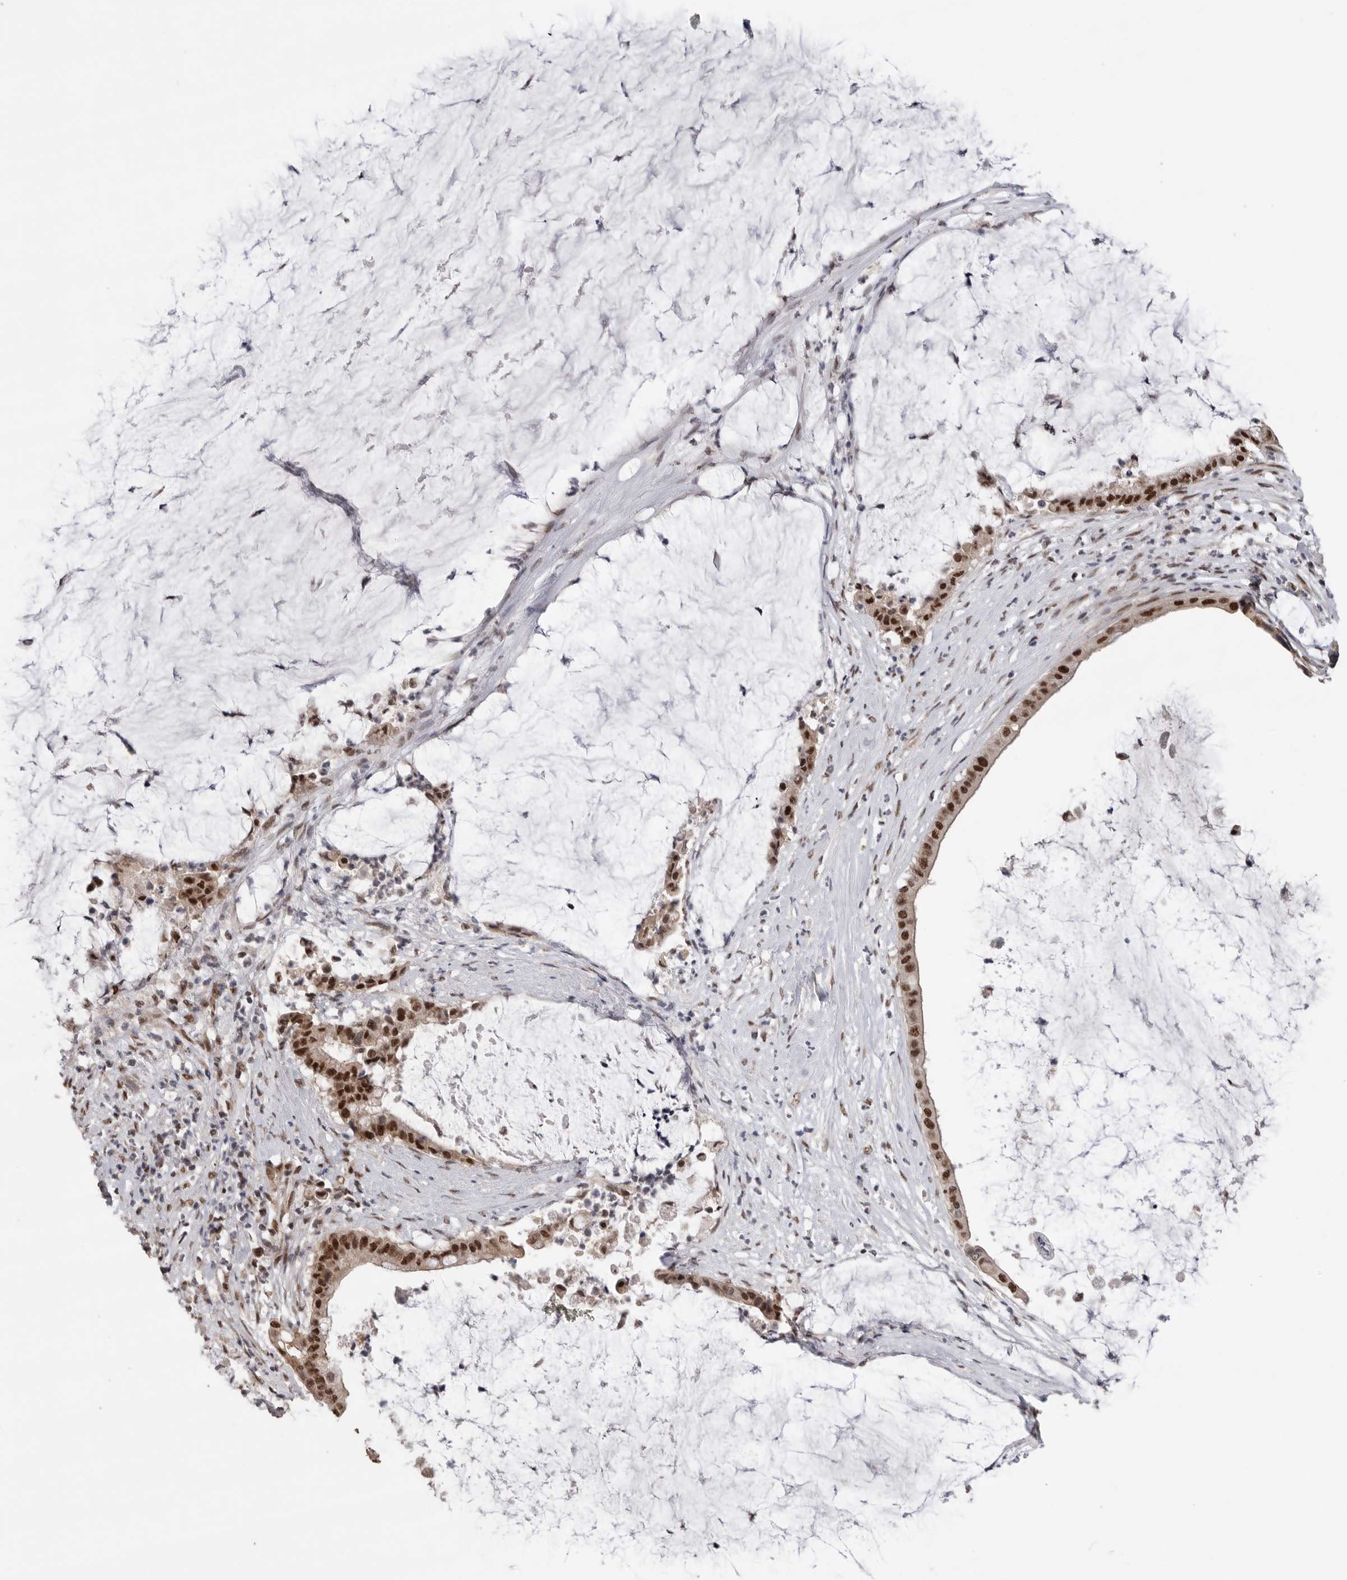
{"staining": {"intensity": "strong", "quantity": ">75%", "location": "nuclear"}, "tissue": "pancreatic cancer", "cell_type": "Tumor cells", "image_type": "cancer", "snomed": [{"axis": "morphology", "description": "Adenocarcinoma, NOS"}, {"axis": "topography", "description": "Pancreas"}], "caption": "Immunohistochemistry image of neoplastic tissue: human adenocarcinoma (pancreatic) stained using immunohistochemistry (IHC) shows high levels of strong protein expression localized specifically in the nuclear of tumor cells, appearing as a nuclear brown color.", "gene": "PPP1R10", "patient": {"sex": "male", "age": 41}}